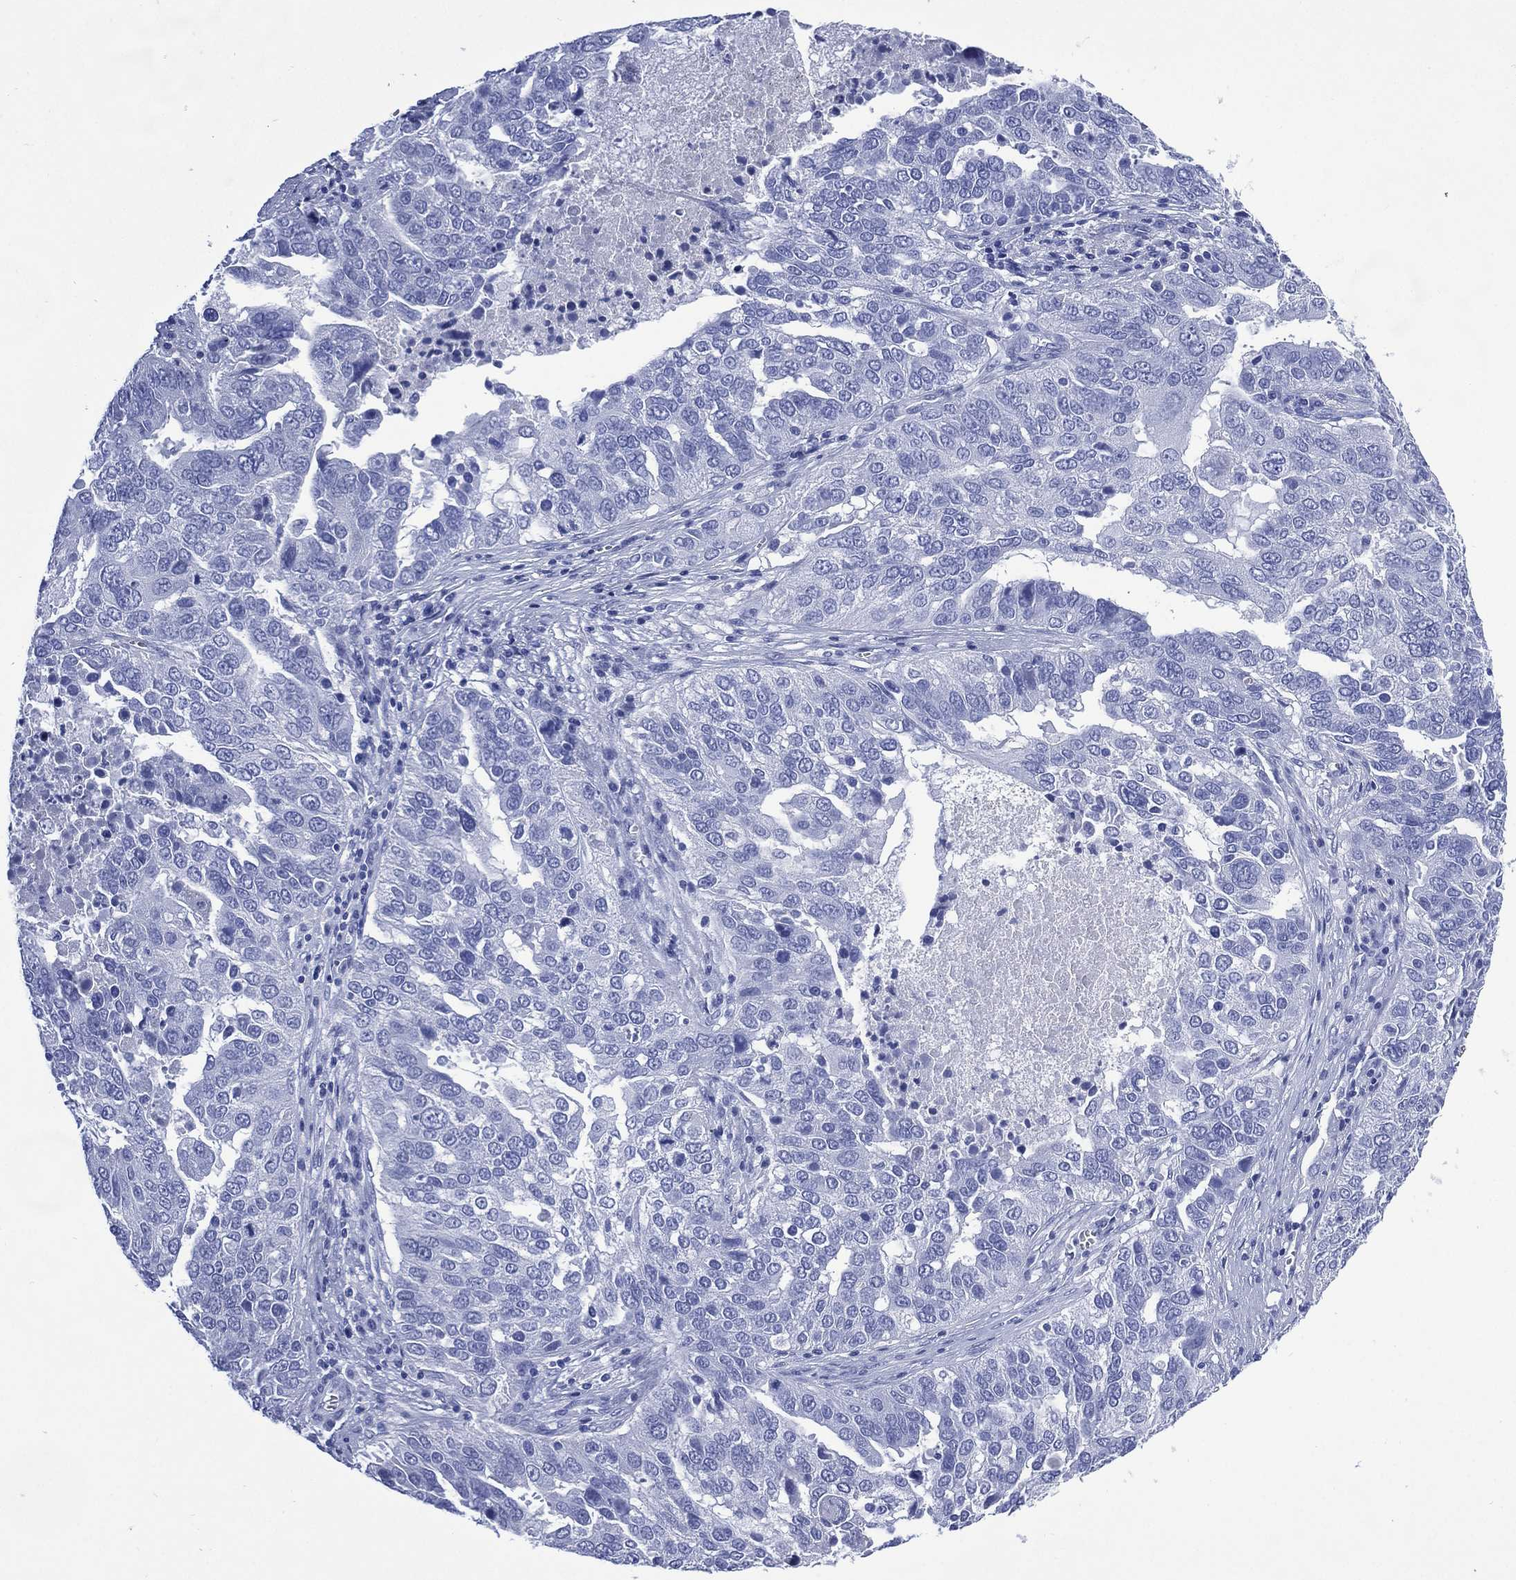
{"staining": {"intensity": "negative", "quantity": "none", "location": "none"}, "tissue": "ovarian cancer", "cell_type": "Tumor cells", "image_type": "cancer", "snomed": [{"axis": "morphology", "description": "Carcinoma, endometroid"}, {"axis": "topography", "description": "Soft tissue"}, {"axis": "topography", "description": "Ovary"}], "caption": "Immunohistochemical staining of human endometroid carcinoma (ovarian) displays no significant positivity in tumor cells. The staining was performed using DAB (3,3'-diaminobenzidine) to visualize the protein expression in brown, while the nuclei were stained in blue with hematoxylin (Magnification: 20x).", "gene": "SHCBP1L", "patient": {"sex": "female", "age": 52}}